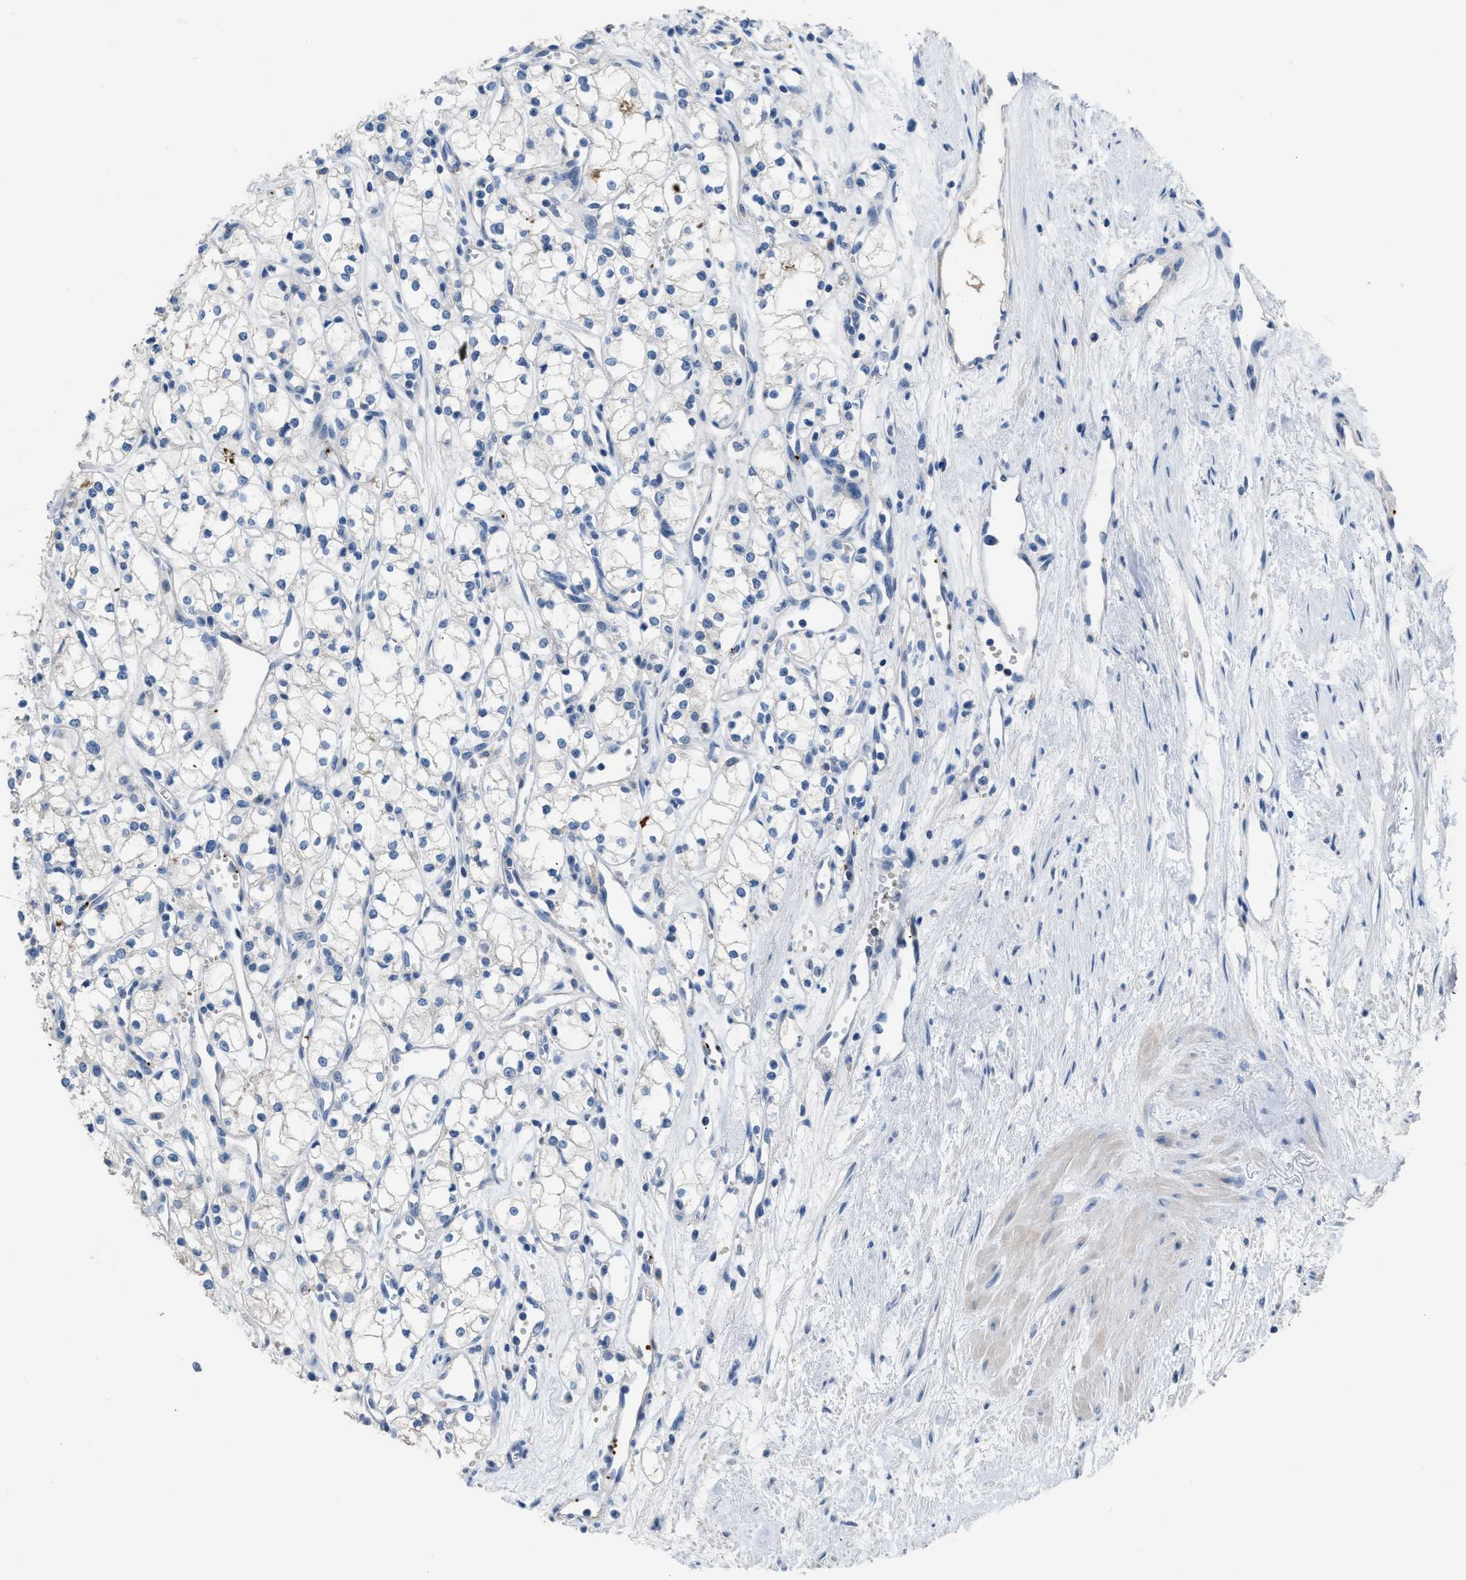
{"staining": {"intensity": "negative", "quantity": "none", "location": "none"}, "tissue": "renal cancer", "cell_type": "Tumor cells", "image_type": "cancer", "snomed": [{"axis": "morphology", "description": "Adenocarcinoma, NOS"}, {"axis": "topography", "description": "Kidney"}], "caption": "This is an immunohistochemistry image of human renal adenocarcinoma. There is no expression in tumor cells.", "gene": "FGF18", "patient": {"sex": "male", "age": 59}}